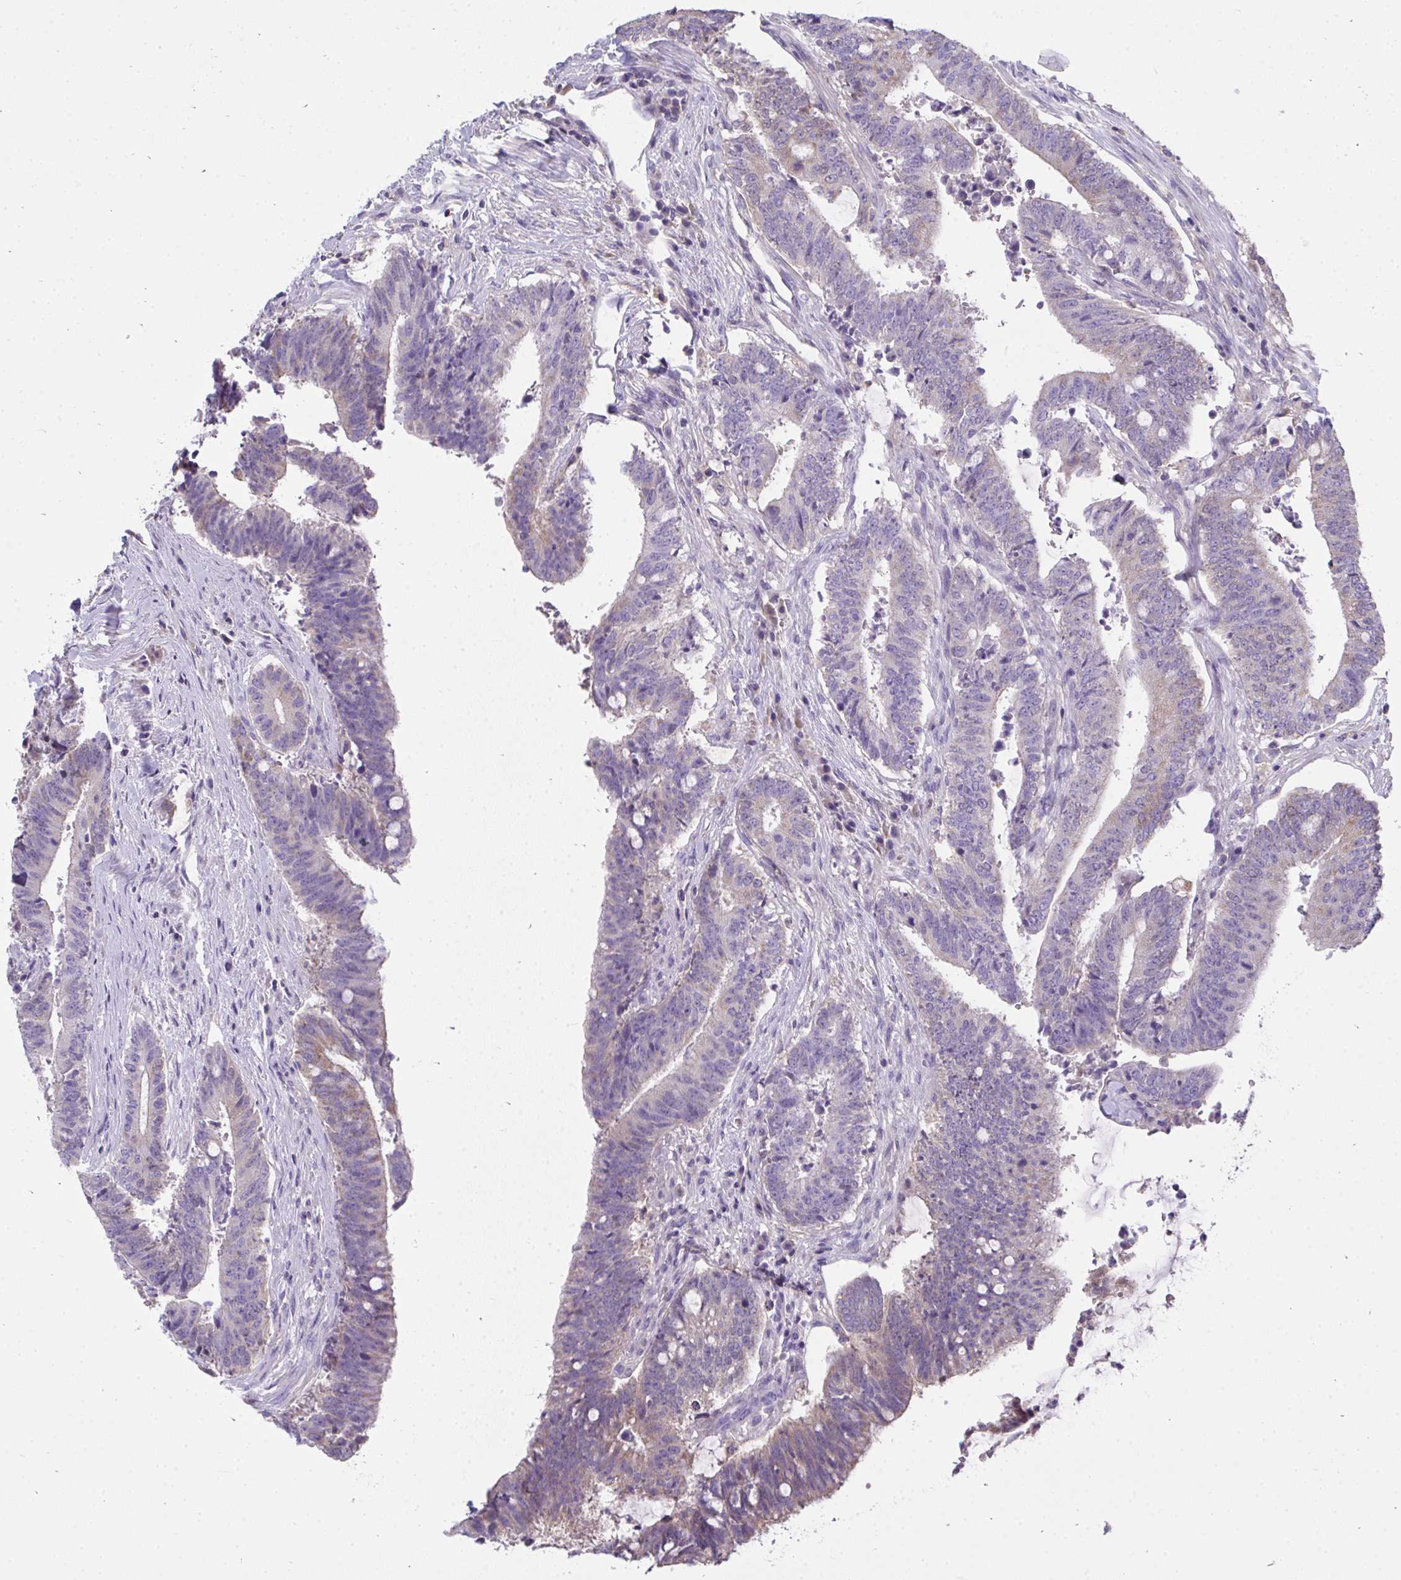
{"staining": {"intensity": "weak", "quantity": "<25%", "location": "cytoplasmic/membranous"}, "tissue": "colorectal cancer", "cell_type": "Tumor cells", "image_type": "cancer", "snomed": [{"axis": "morphology", "description": "Adenocarcinoma, NOS"}, {"axis": "topography", "description": "Colon"}], "caption": "Immunohistochemistry micrograph of neoplastic tissue: adenocarcinoma (colorectal) stained with DAB reveals no significant protein positivity in tumor cells. Brightfield microscopy of immunohistochemistry stained with DAB (brown) and hematoxylin (blue), captured at high magnification.", "gene": "COA5", "patient": {"sex": "female", "age": 43}}